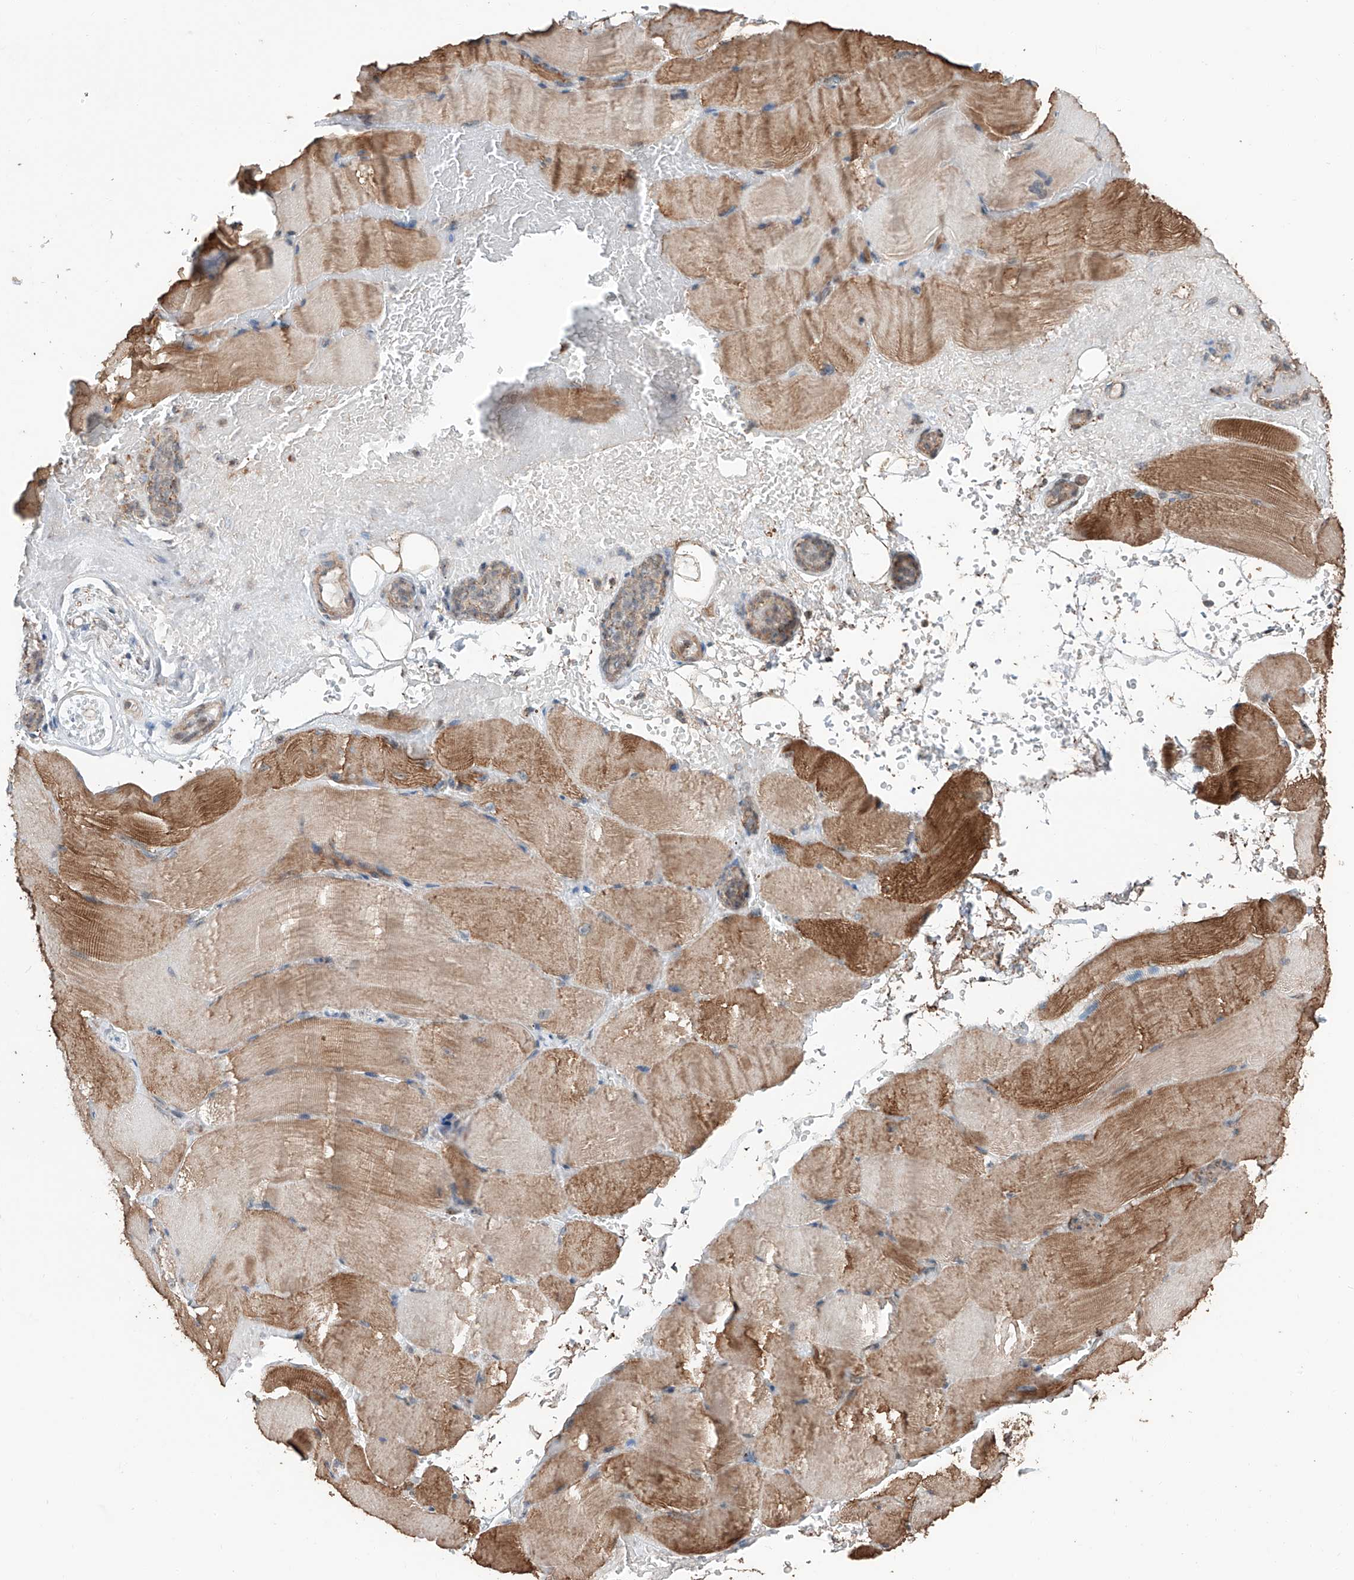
{"staining": {"intensity": "moderate", "quantity": ">75%", "location": "cytoplasmic/membranous"}, "tissue": "skeletal muscle", "cell_type": "Myocytes", "image_type": "normal", "snomed": [{"axis": "morphology", "description": "Normal tissue, NOS"}, {"axis": "topography", "description": "Skeletal muscle"}, {"axis": "topography", "description": "Parathyroid gland"}], "caption": "High-power microscopy captured an immunohistochemistry histopathology image of normal skeletal muscle, revealing moderate cytoplasmic/membranous staining in about >75% of myocytes.", "gene": "ZNF445", "patient": {"sex": "female", "age": 37}}